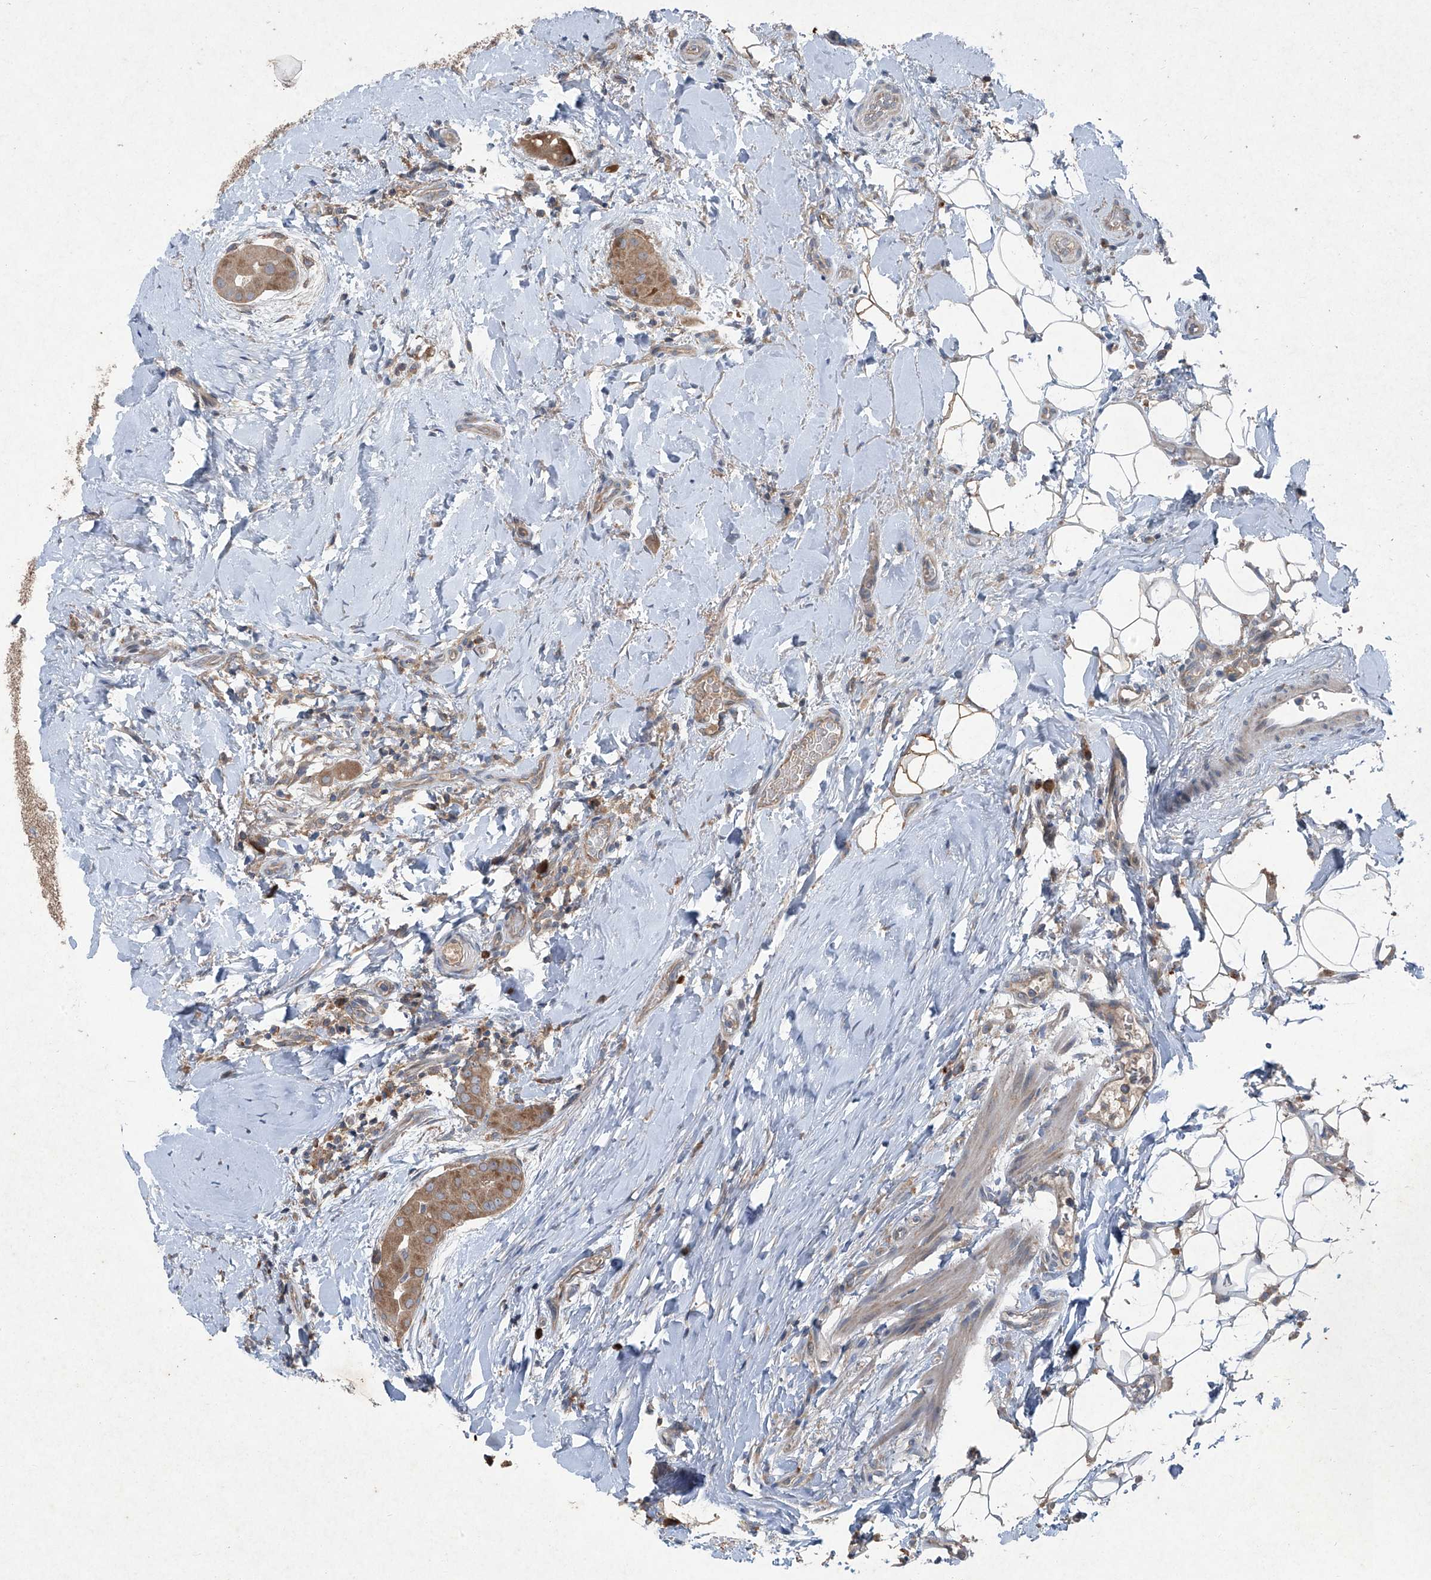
{"staining": {"intensity": "moderate", "quantity": ">75%", "location": "cytoplasmic/membranous"}, "tissue": "thyroid cancer", "cell_type": "Tumor cells", "image_type": "cancer", "snomed": [{"axis": "morphology", "description": "Papillary adenocarcinoma, NOS"}, {"axis": "topography", "description": "Thyroid gland"}], "caption": "IHC of thyroid cancer (papillary adenocarcinoma) shows medium levels of moderate cytoplasmic/membranous positivity in approximately >75% of tumor cells. (Brightfield microscopy of DAB IHC at high magnification).", "gene": "FOXRED2", "patient": {"sex": "male", "age": 33}}